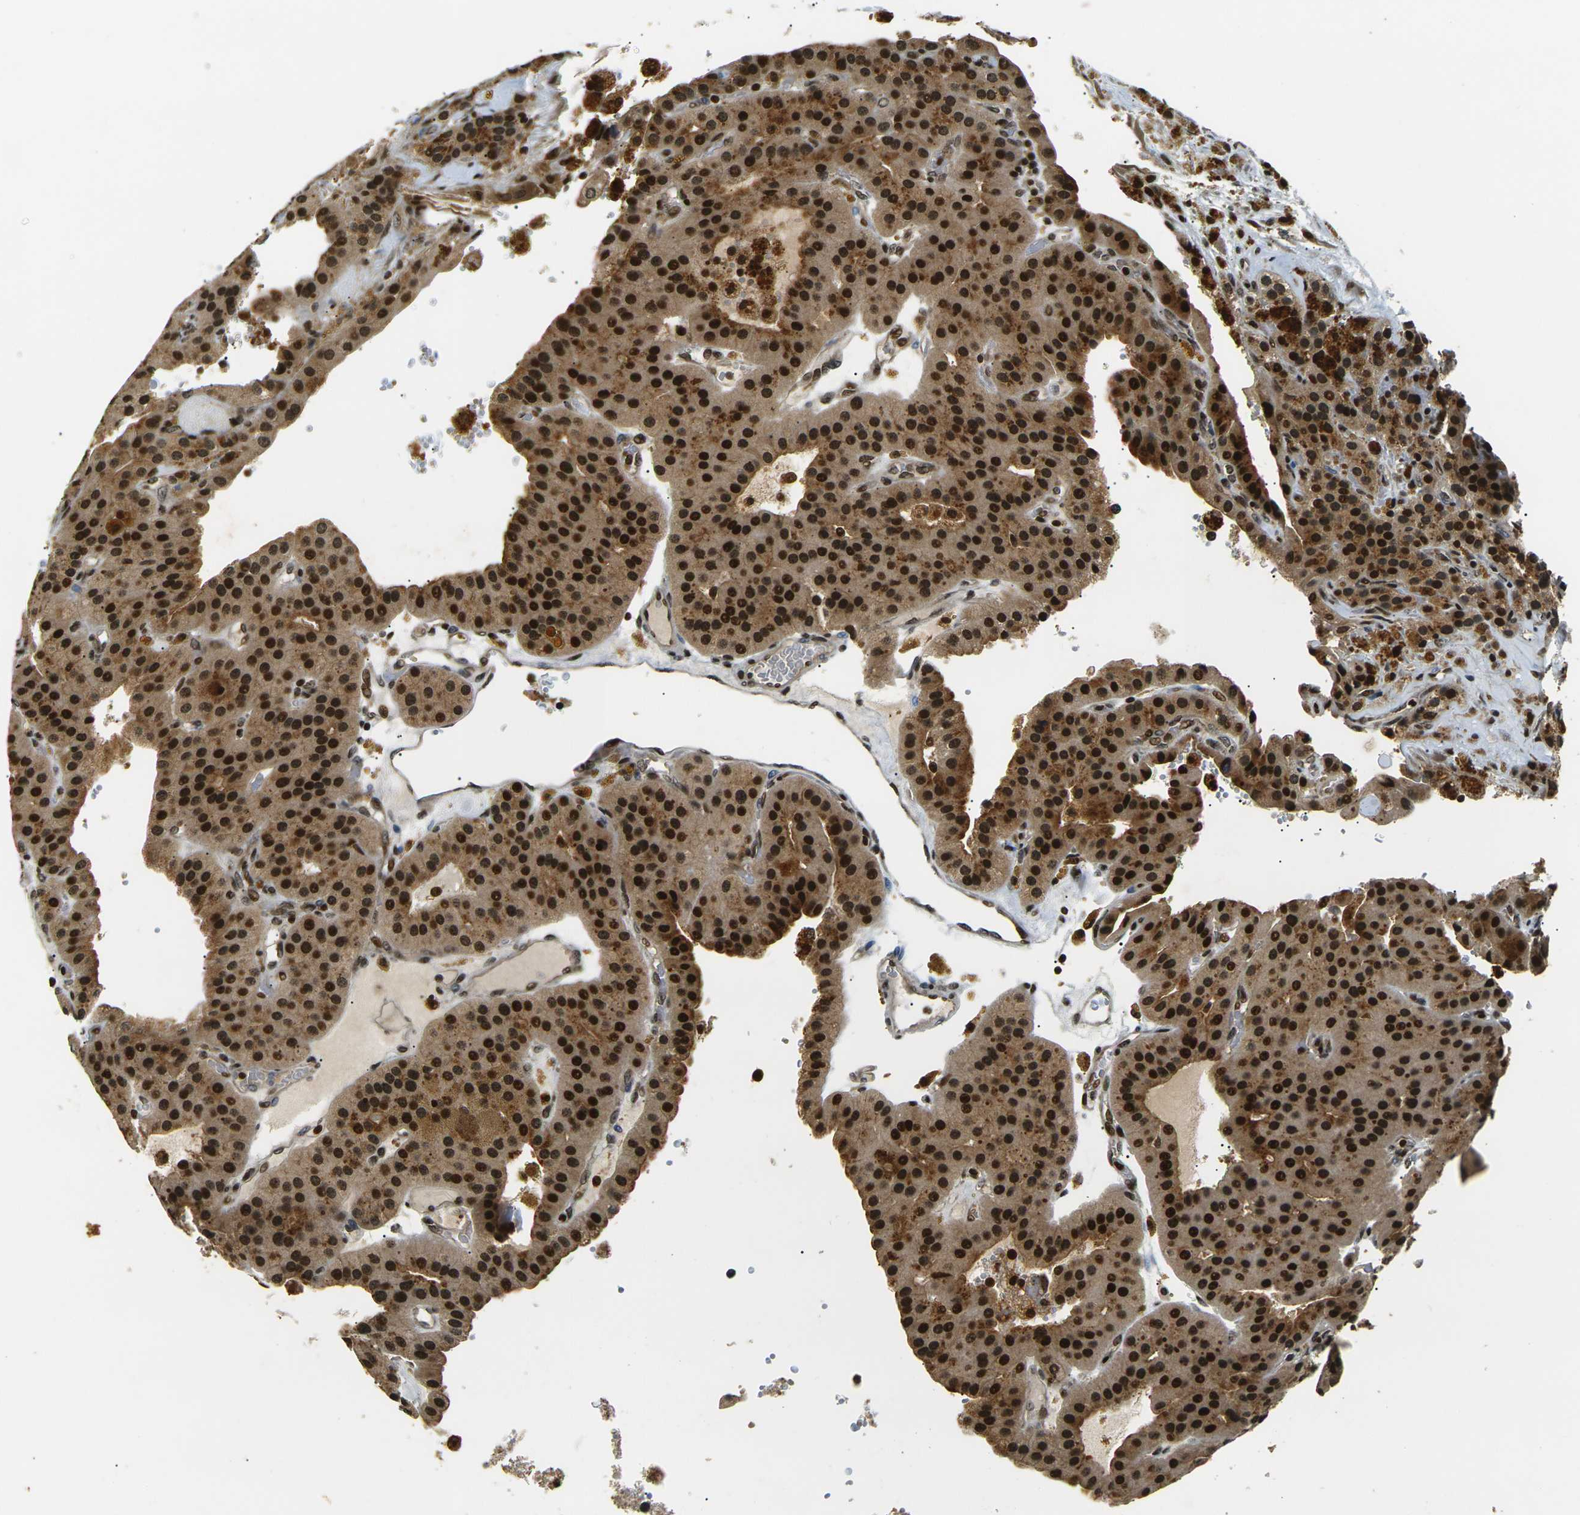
{"staining": {"intensity": "strong", "quantity": ">75%", "location": "cytoplasmic/membranous,nuclear"}, "tissue": "parathyroid gland", "cell_type": "Glandular cells", "image_type": "normal", "snomed": [{"axis": "morphology", "description": "Normal tissue, NOS"}, {"axis": "morphology", "description": "Adenoma, NOS"}, {"axis": "topography", "description": "Parathyroid gland"}], "caption": "Brown immunohistochemical staining in benign human parathyroid gland shows strong cytoplasmic/membranous,nuclear expression in approximately >75% of glandular cells.", "gene": "ACTL6A", "patient": {"sex": "female", "age": 86}}